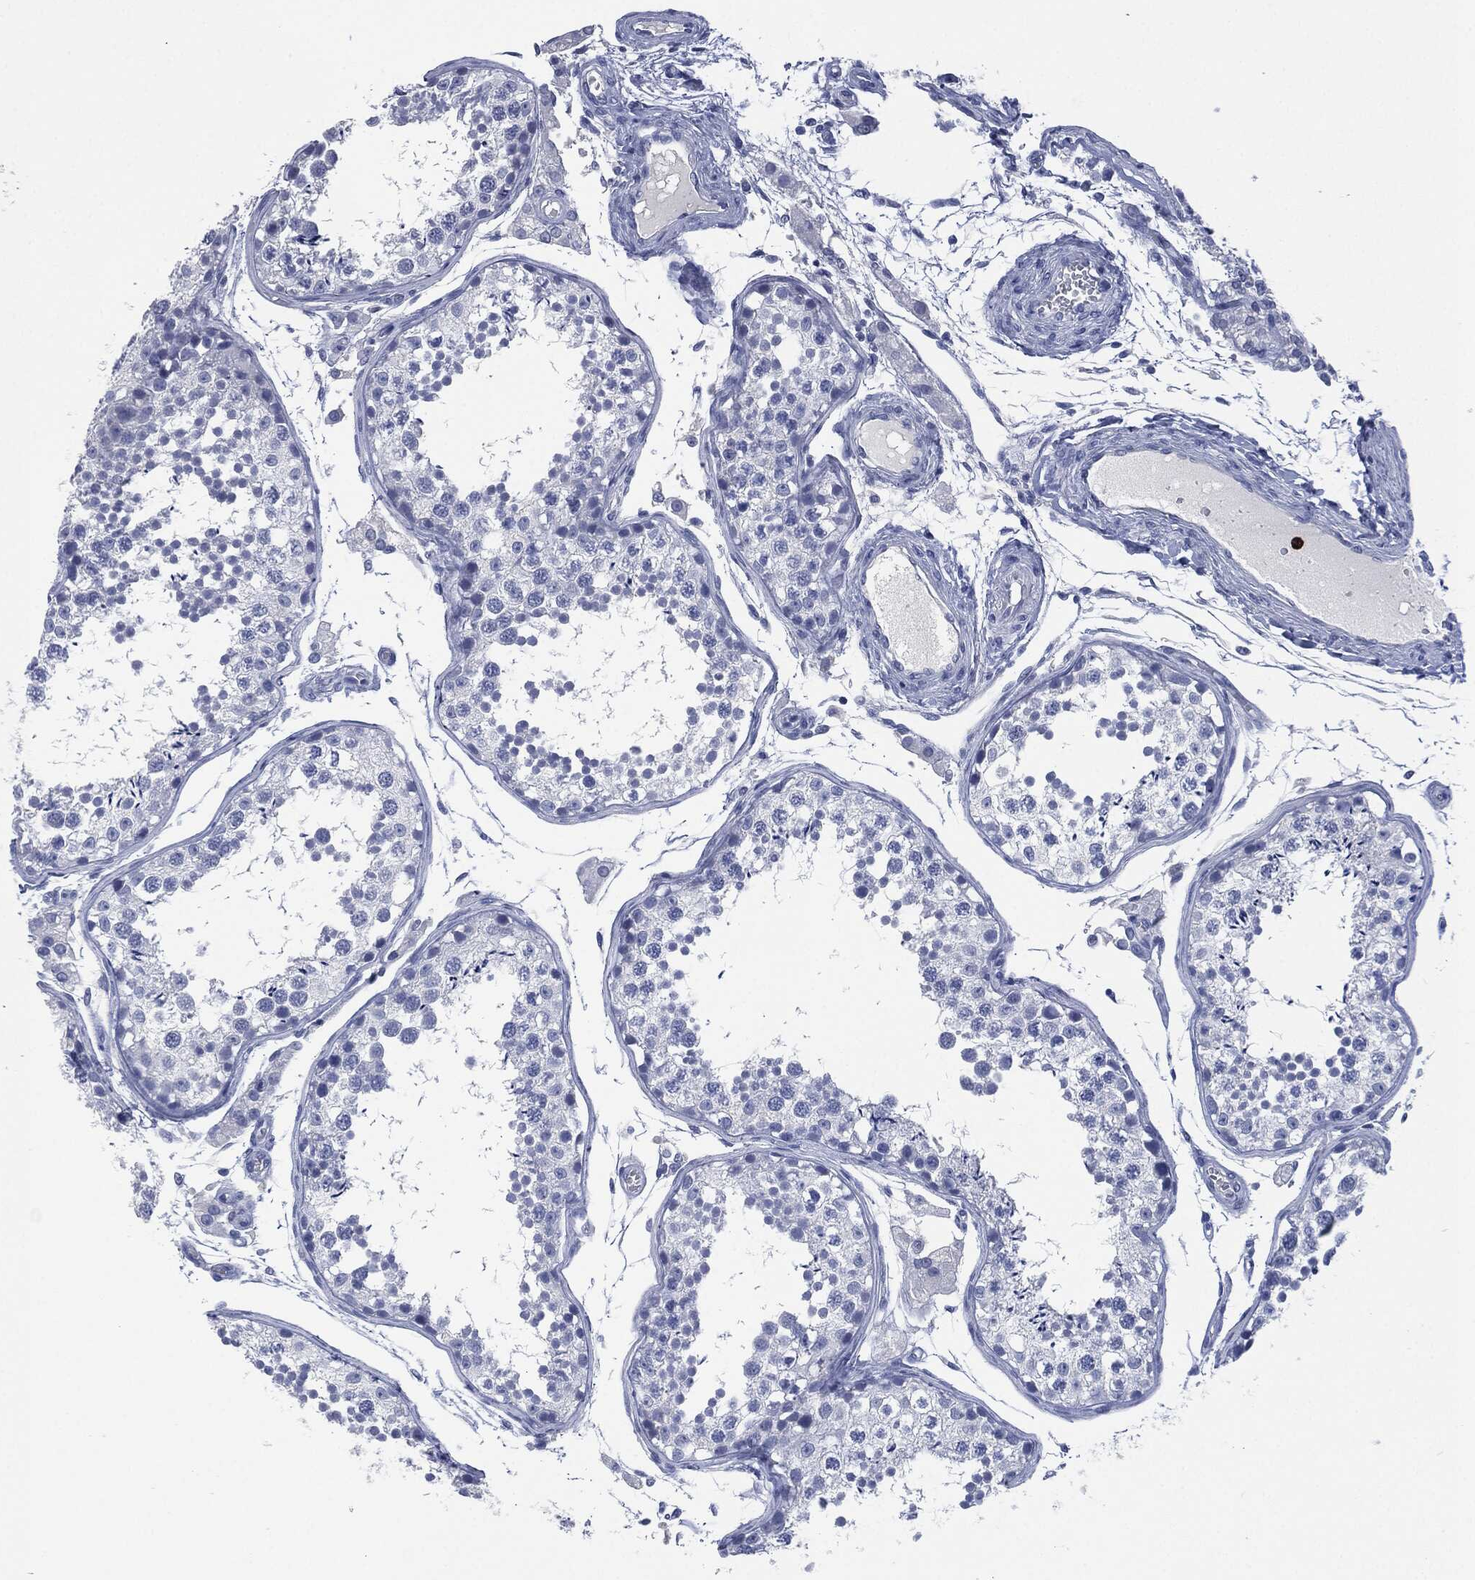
{"staining": {"intensity": "negative", "quantity": "none", "location": "none"}, "tissue": "testis", "cell_type": "Cells in seminiferous ducts", "image_type": "normal", "snomed": [{"axis": "morphology", "description": "Normal tissue, NOS"}, {"axis": "topography", "description": "Testis"}], "caption": "Cells in seminiferous ducts show no significant expression in benign testis. (Brightfield microscopy of DAB IHC at high magnification).", "gene": "CEACAM8", "patient": {"sex": "male", "age": 29}}